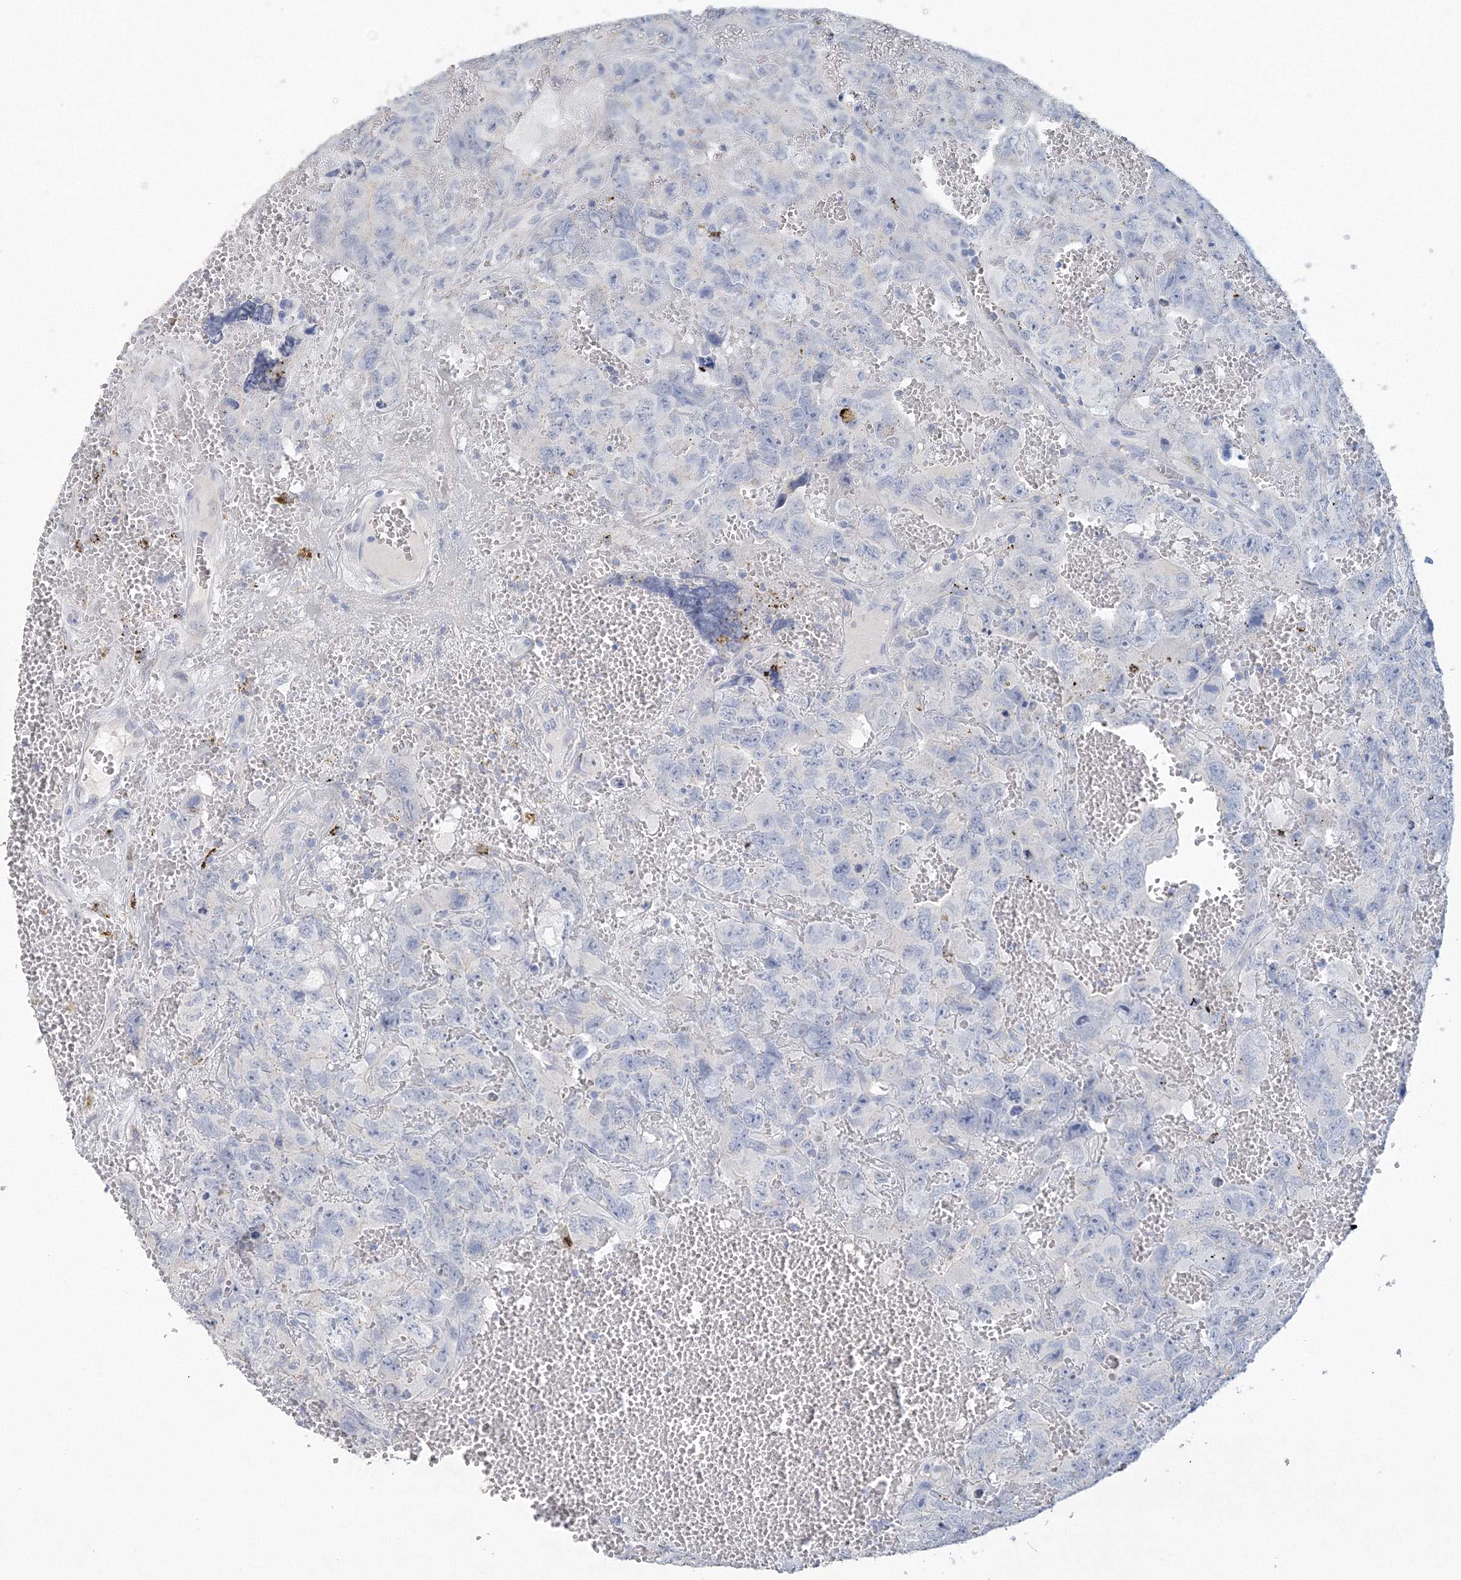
{"staining": {"intensity": "negative", "quantity": "none", "location": "none"}, "tissue": "testis cancer", "cell_type": "Tumor cells", "image_type": "cancer", "snomed": [{"axis": "morphology", "description": "Carcinoma, Embryonal, NOS"}, {"axis": "topography", "description": "Testis"}], "caption": "Protein analysis of testis embryonal carcinoma reveals no significant expression in tumor cells. The staining was performed using DAB (3,3'-diaminobenzidine) to visualize the protein expression in brown, while the nuclei were stained in blue with hematoxylin (Magnification: 20x).", "gene": "OSBPL6", "patient": {"sex": "male", "age": 45}}